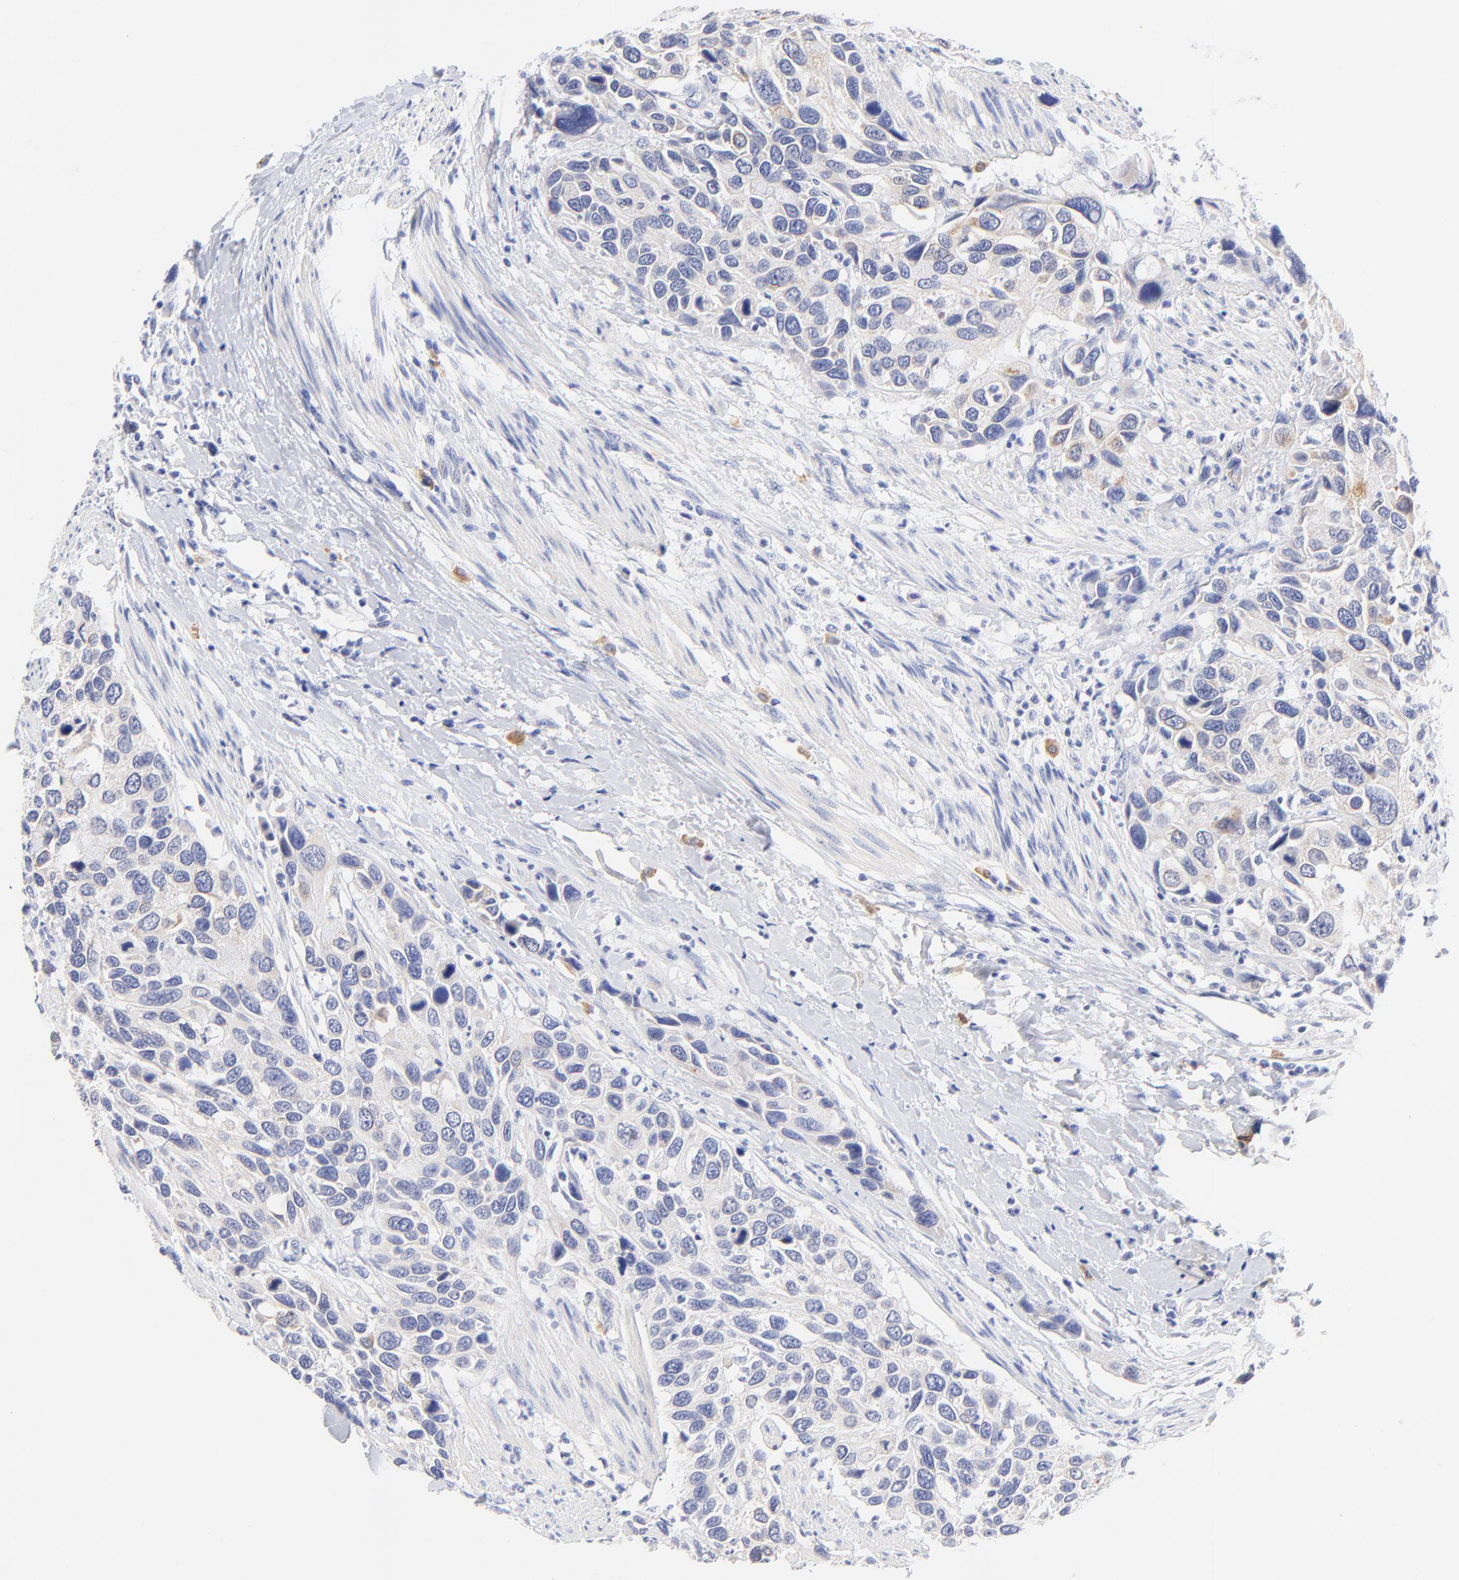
{"staining": {"intensity": "negative", "quantity": "none", "location": "none"}, "tissue": "urothelial cancer", "cell_type": "Tumor cells", "image_type": "cancer", "snomed": [{"axis": "morphology", "description": "Urothelial carcinoma, High grade"}, {"axis": "topography", "description": "Urinary bladder"}], "caption": "Immunohistochemistry (IHC) image of human urothelial cancer stained for a protein (brown), which exhibits no positivity in tumor cells.", "gene": "EBP", "patient": {"sex": "male", "age": 66}}